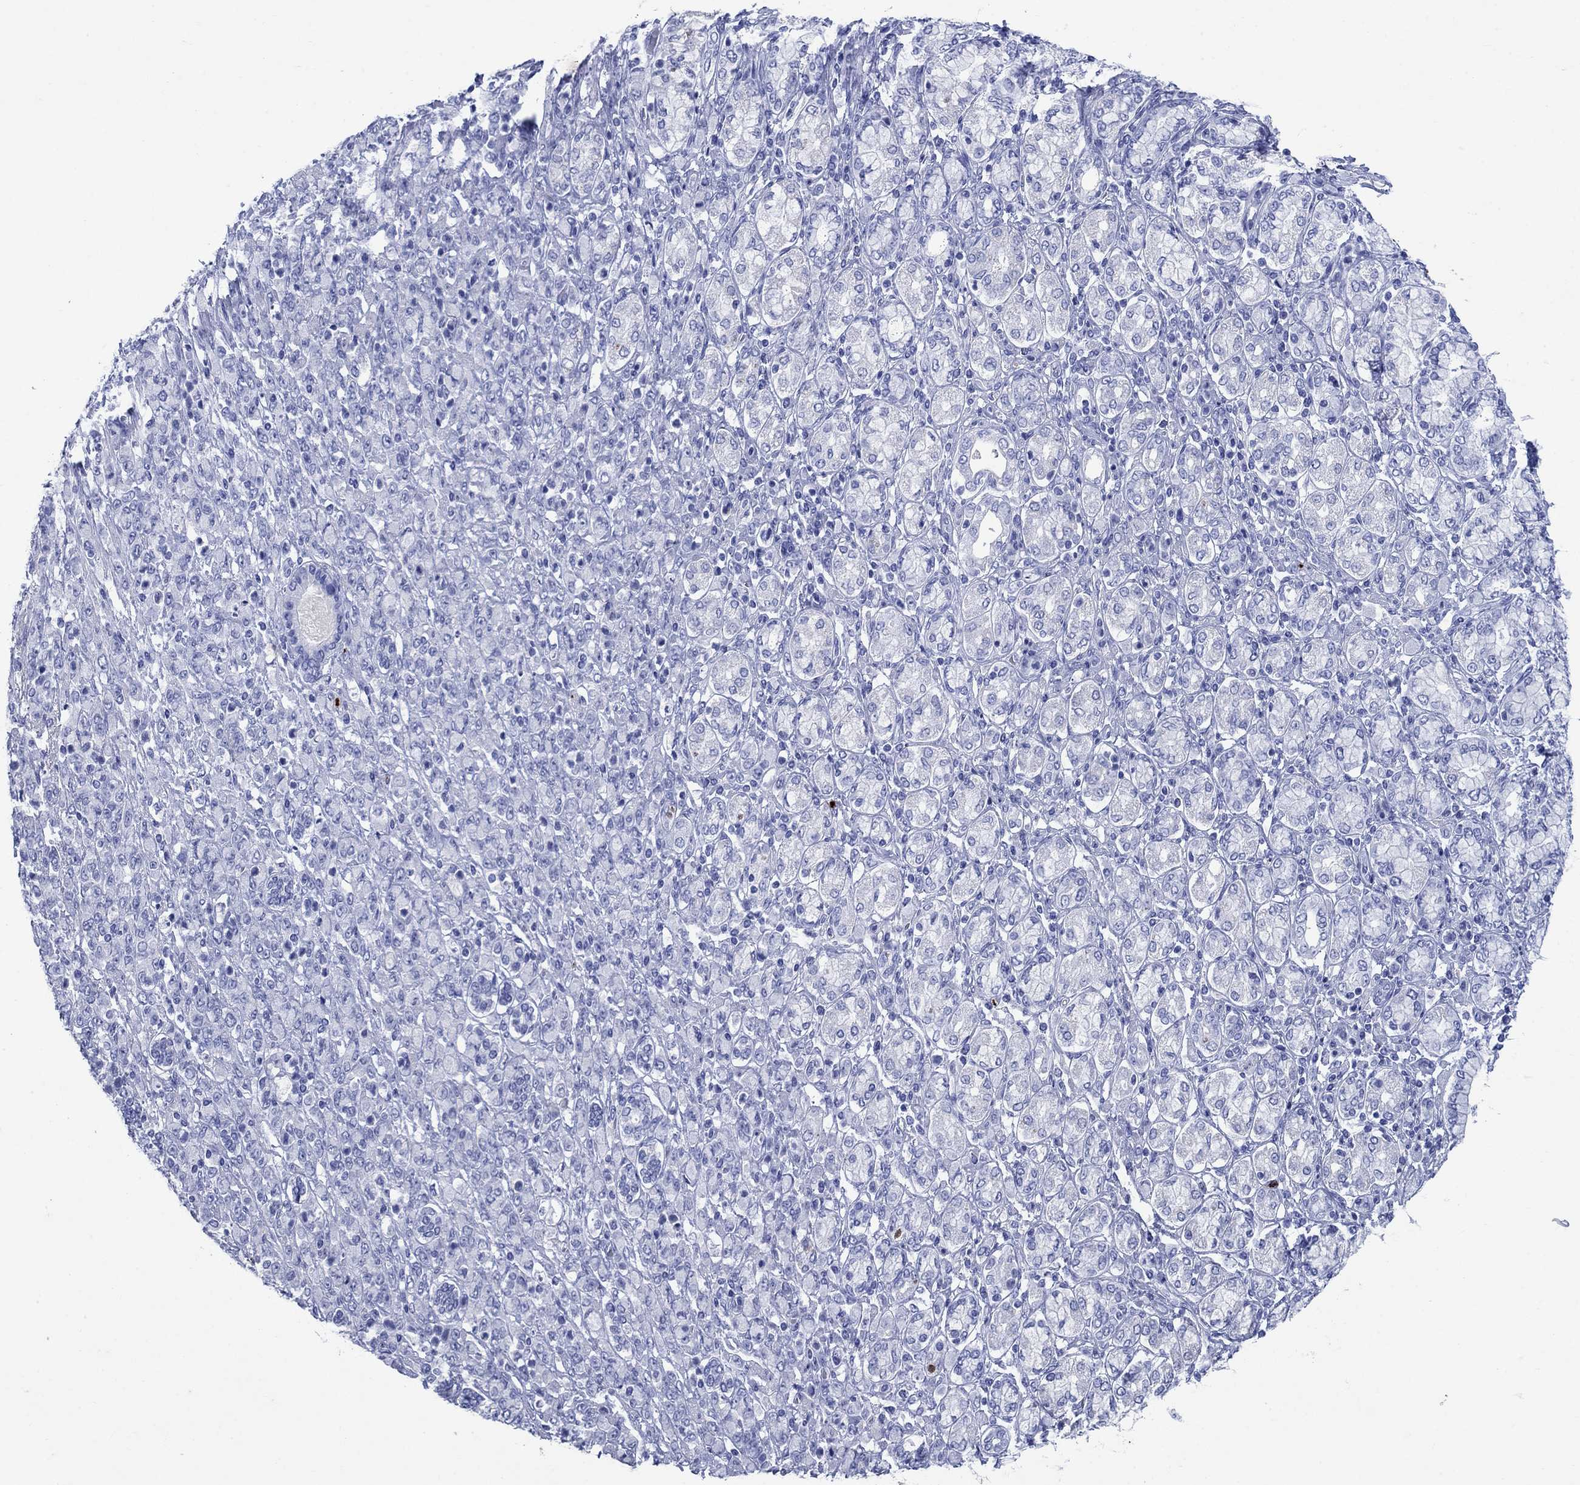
{"staining": {"intensity": "negative", "quantity": "none", "location": "none"}, "tissue": "stomach cancer", "cell_type": "Tumor cells", "image_type": "cancer", "snomed": [{"axis": "morphology", "description": "Normal tissue, NOS"}, {"axis": "morphology", "description": "Adenocarcinoma, NOS"}, {"axis": "topography", "description": "Stomach"}], "caption": "Immunohistochemistry (IHC) of adenocarcinoma (stomach) reveals no expression in tumor cells.", "gene": "AZU1", "patient": {"sex": "female", "age": 79}}